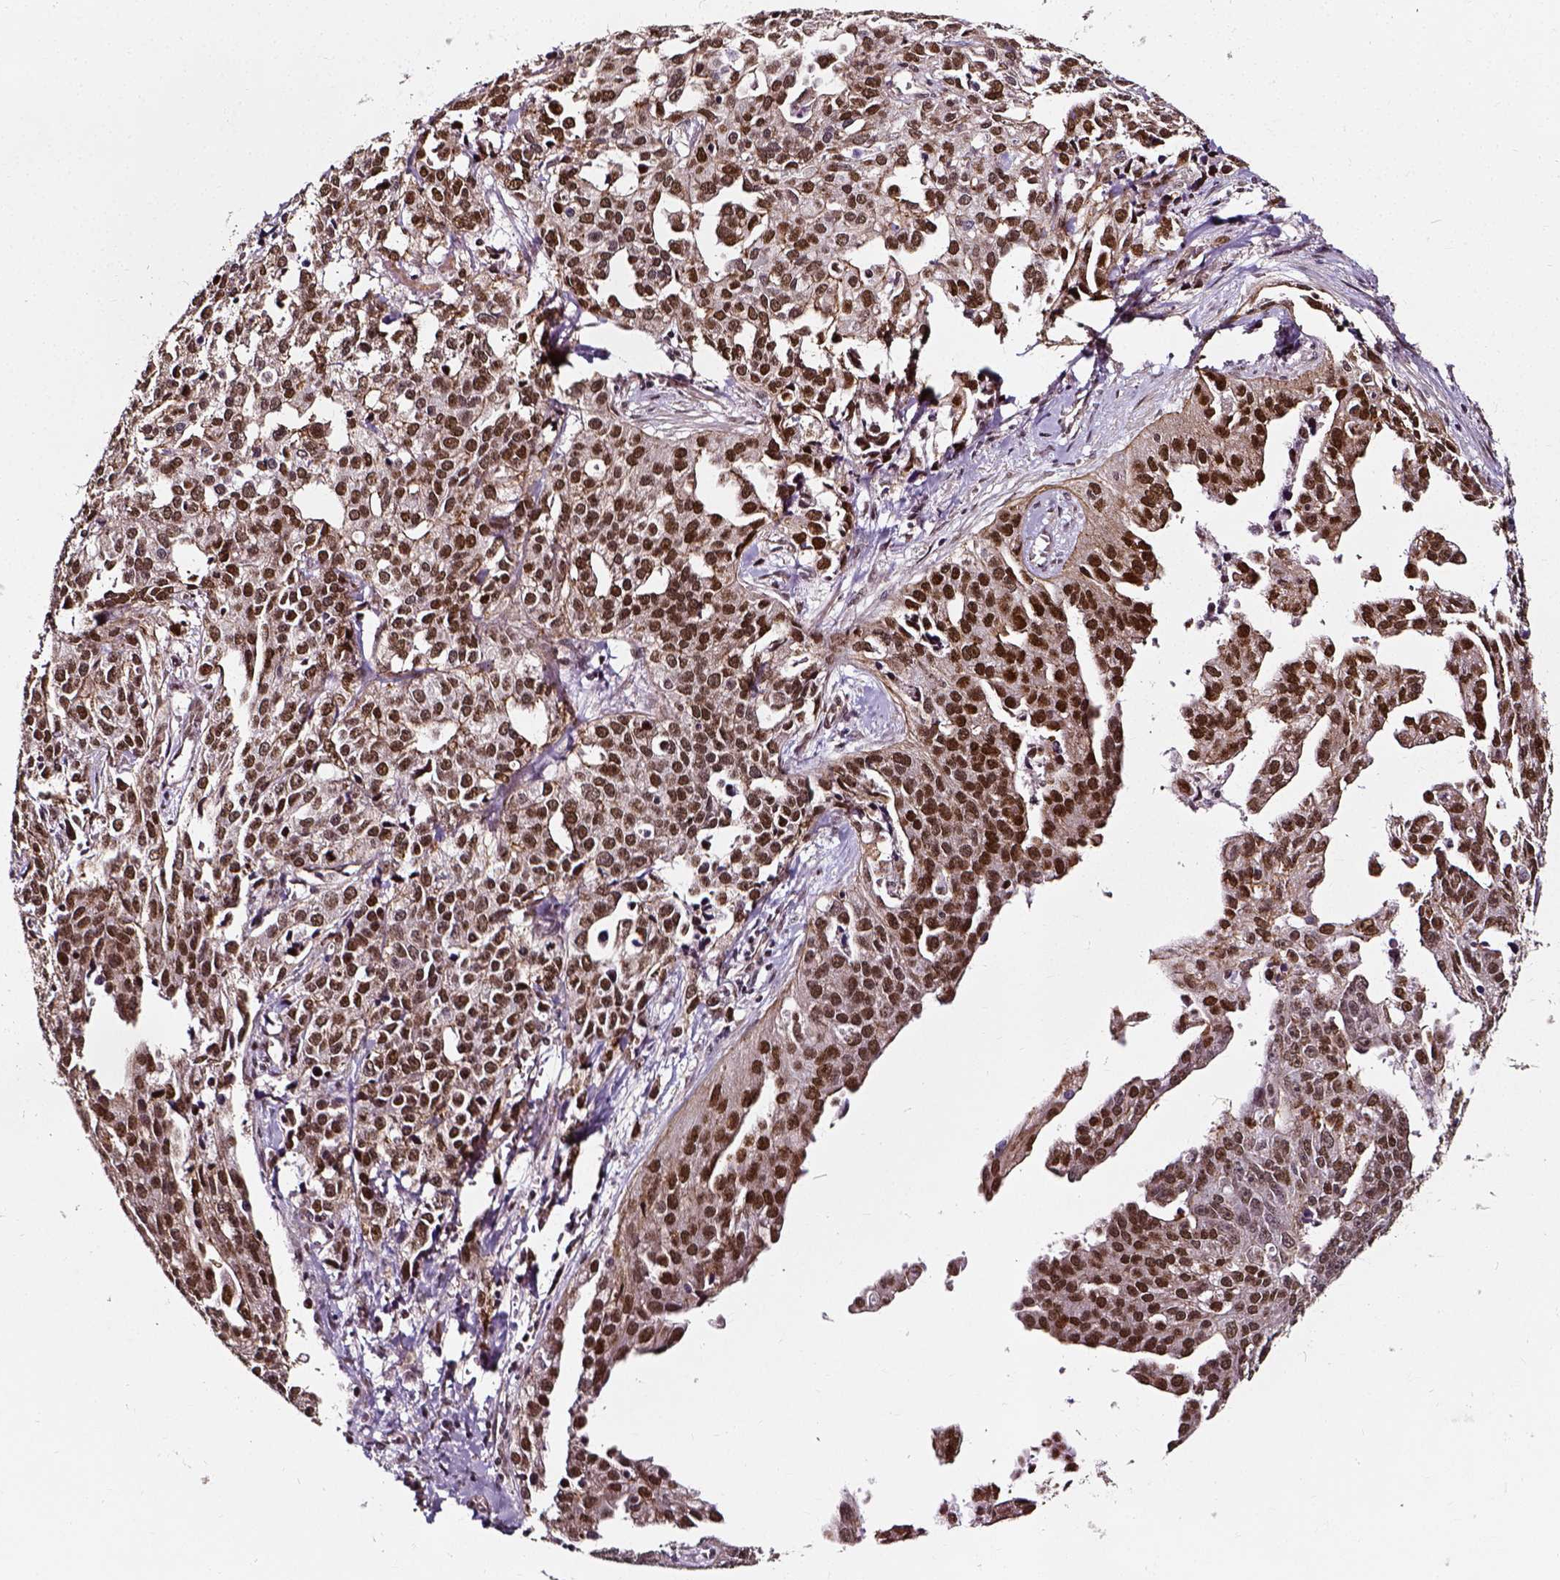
{"staining": {"intensity": "moderate", "quantity": ">75%", "location": "nuclear"}, "tissue": "ovarian cancer", "cell_type": "Tumor cells", "image_type": "cancer", "snomed": [{"axis": "morphology", "description": "Cystadenocarcinoma, serous, NOS"}, {"axis": "topography", "description": "Ovary"}], "caption": "IHC of human ovarian cancer (serous cystadenocarcinoma) reveals medium levels of moderate nuclear expression in approximately >75% of tumor cells.", "gene": "NACC1", "patient": {"sex": "female", "age": 75}}